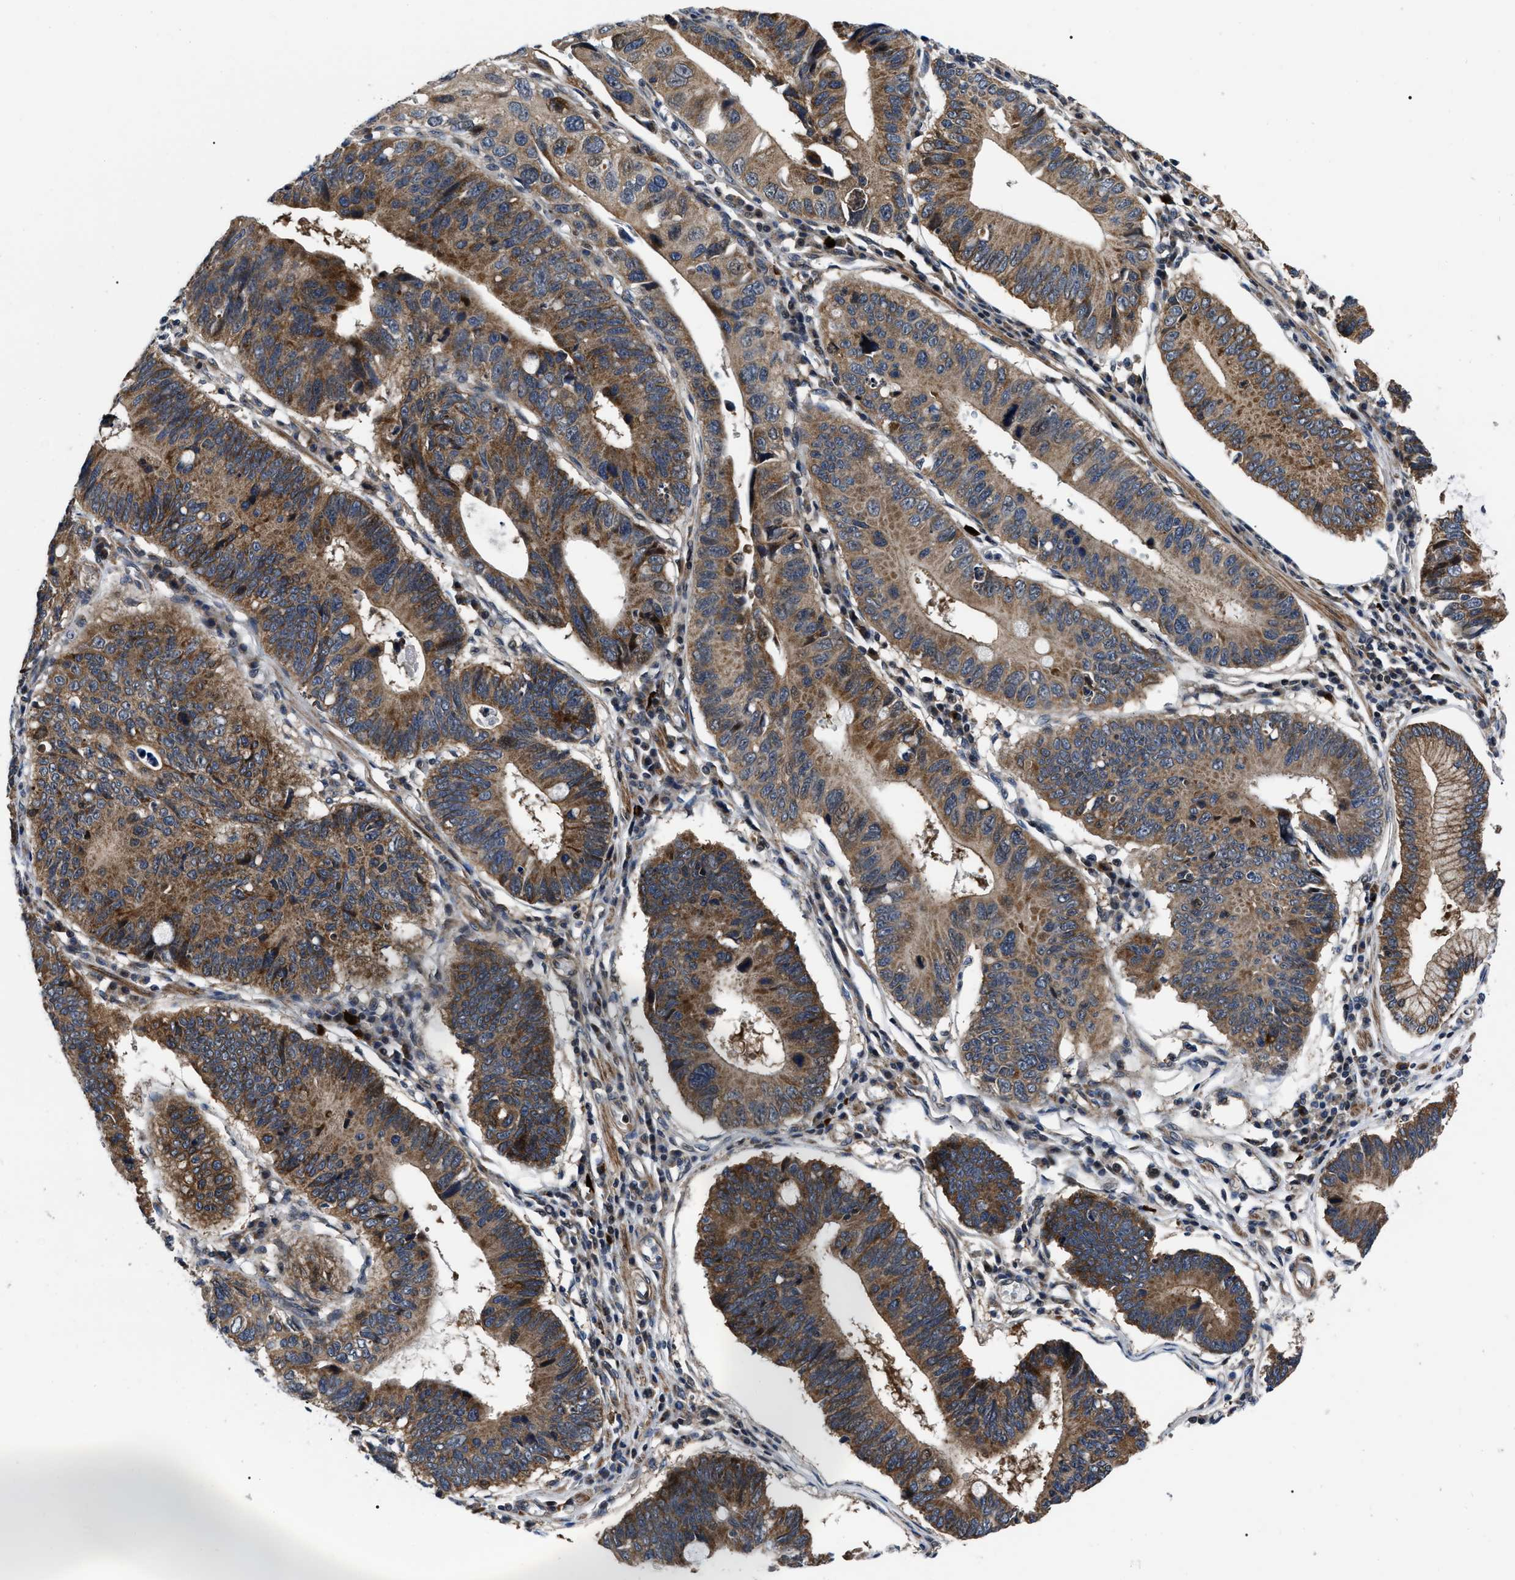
{"staining": {"intensity": "moderate", "quantity": ">75%", "location": "cytoplasmic/membranous"}, "tissue": "stomach cancer", "cell_type": "Tumor cells", "image_type": "cancer", "snomed": [{"axis": "morphology", "description": "Adenocarcinoma, NOS"}, {"axis": "topography", "description": "Stomach"}], "caption": "This is an image of immunohistochemistry staining of adenocarcinoma (stomach), which shows moderate positivity in the cytoplasmic/membranous of tumor cells.", "gene": "PPWD1", "patient": {"sex": "male", "age": 59}}